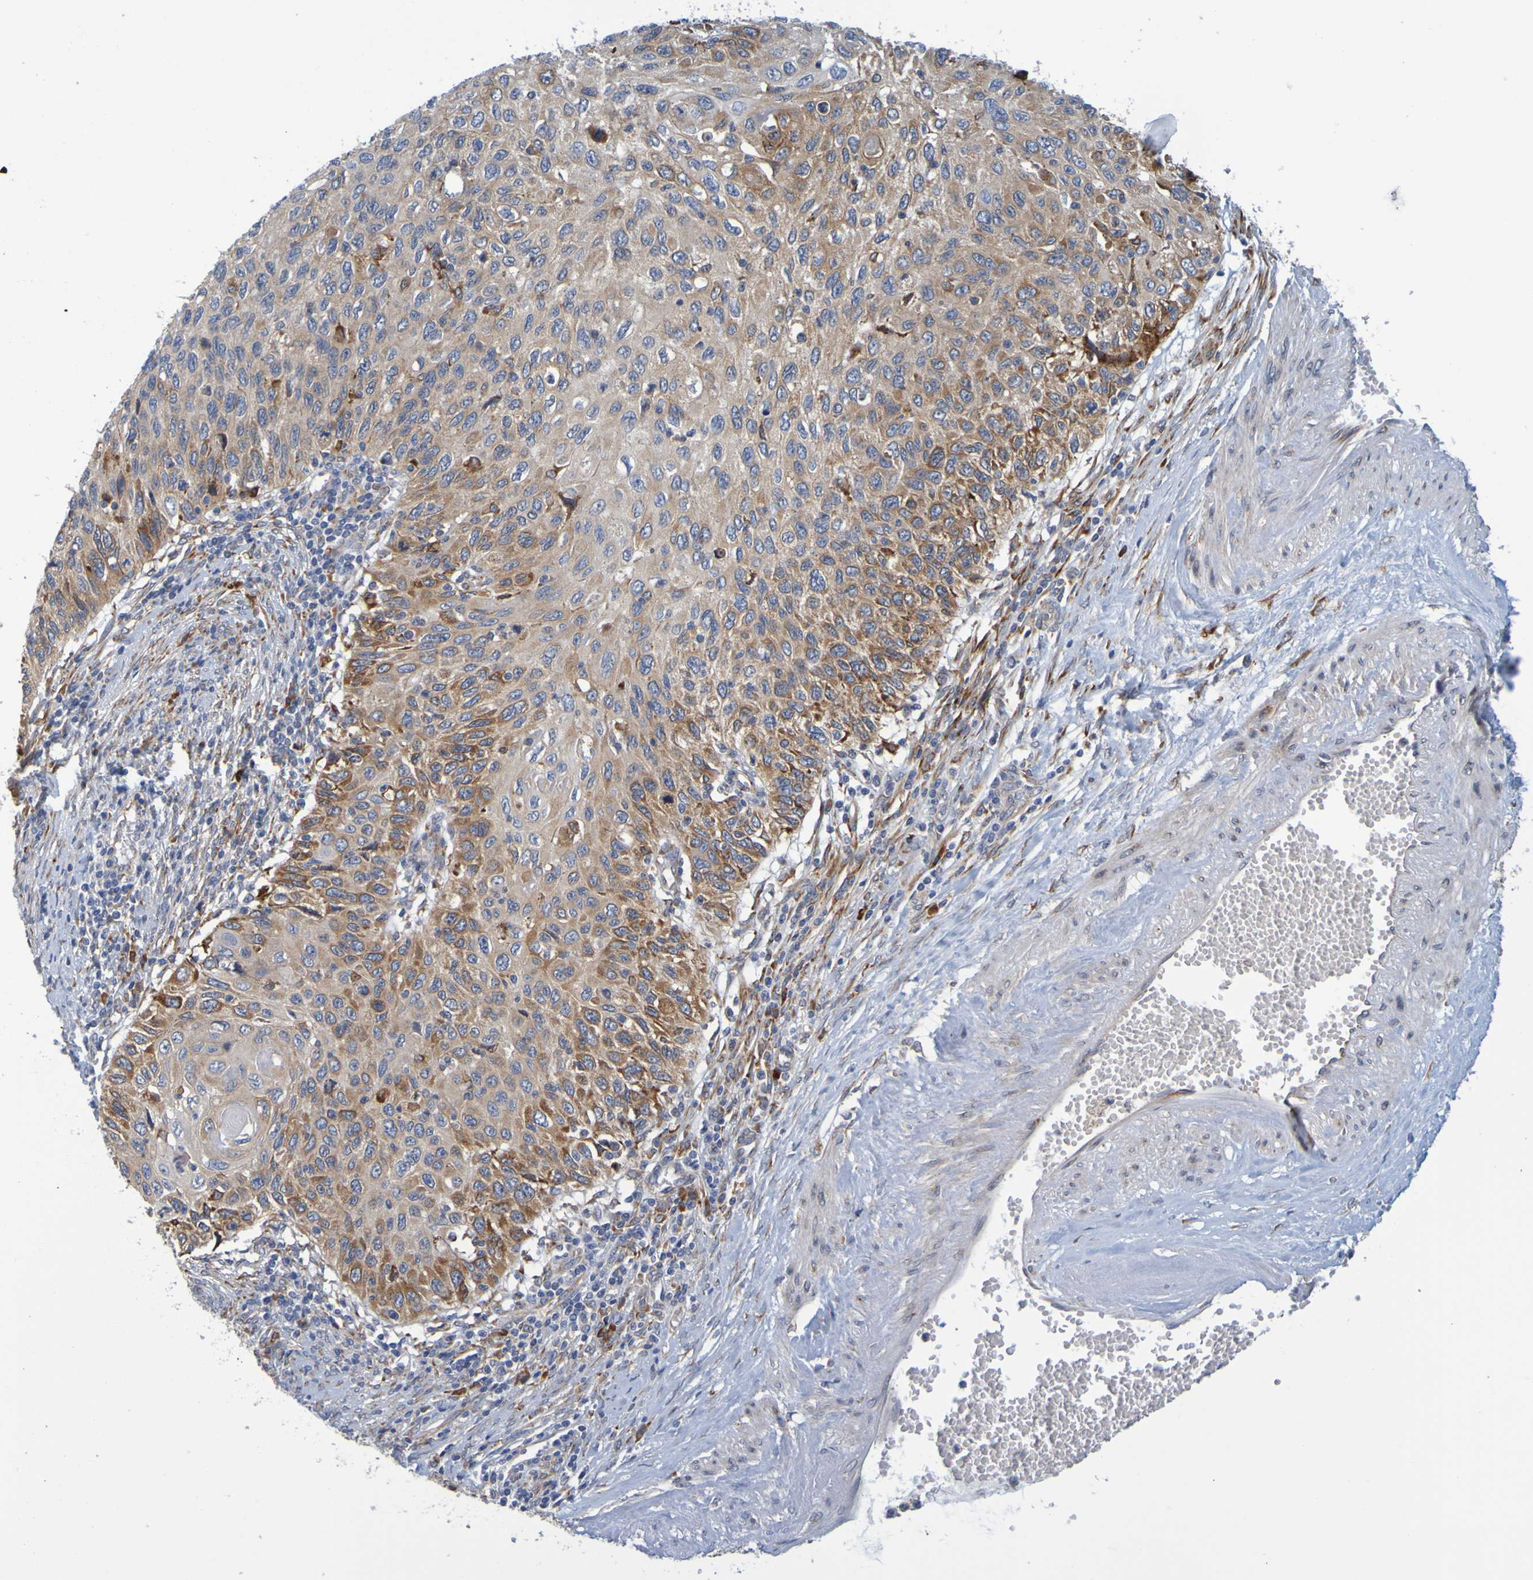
{"staining": {"intensity": "strong", "quantity": "25%-75%", "location": "cytoplasmic/membranous"}, "tissue": "cervical cancer", "cell_type": "Tumor cells", "image_type": "cancer", "snomed": [{"axis": "morphology", "description": "Squamous cell carcinoma, NOS"}, {"axis": "topography", "description": "Cervix"}], "caption": "Tumor cells show strong cytoplasmic/membranous positivity in about 25%-75% of cells in squamous cell carcinoma (cervical).", "gene": "SIL1", "patient": {"sex": "female", "age": 70}}